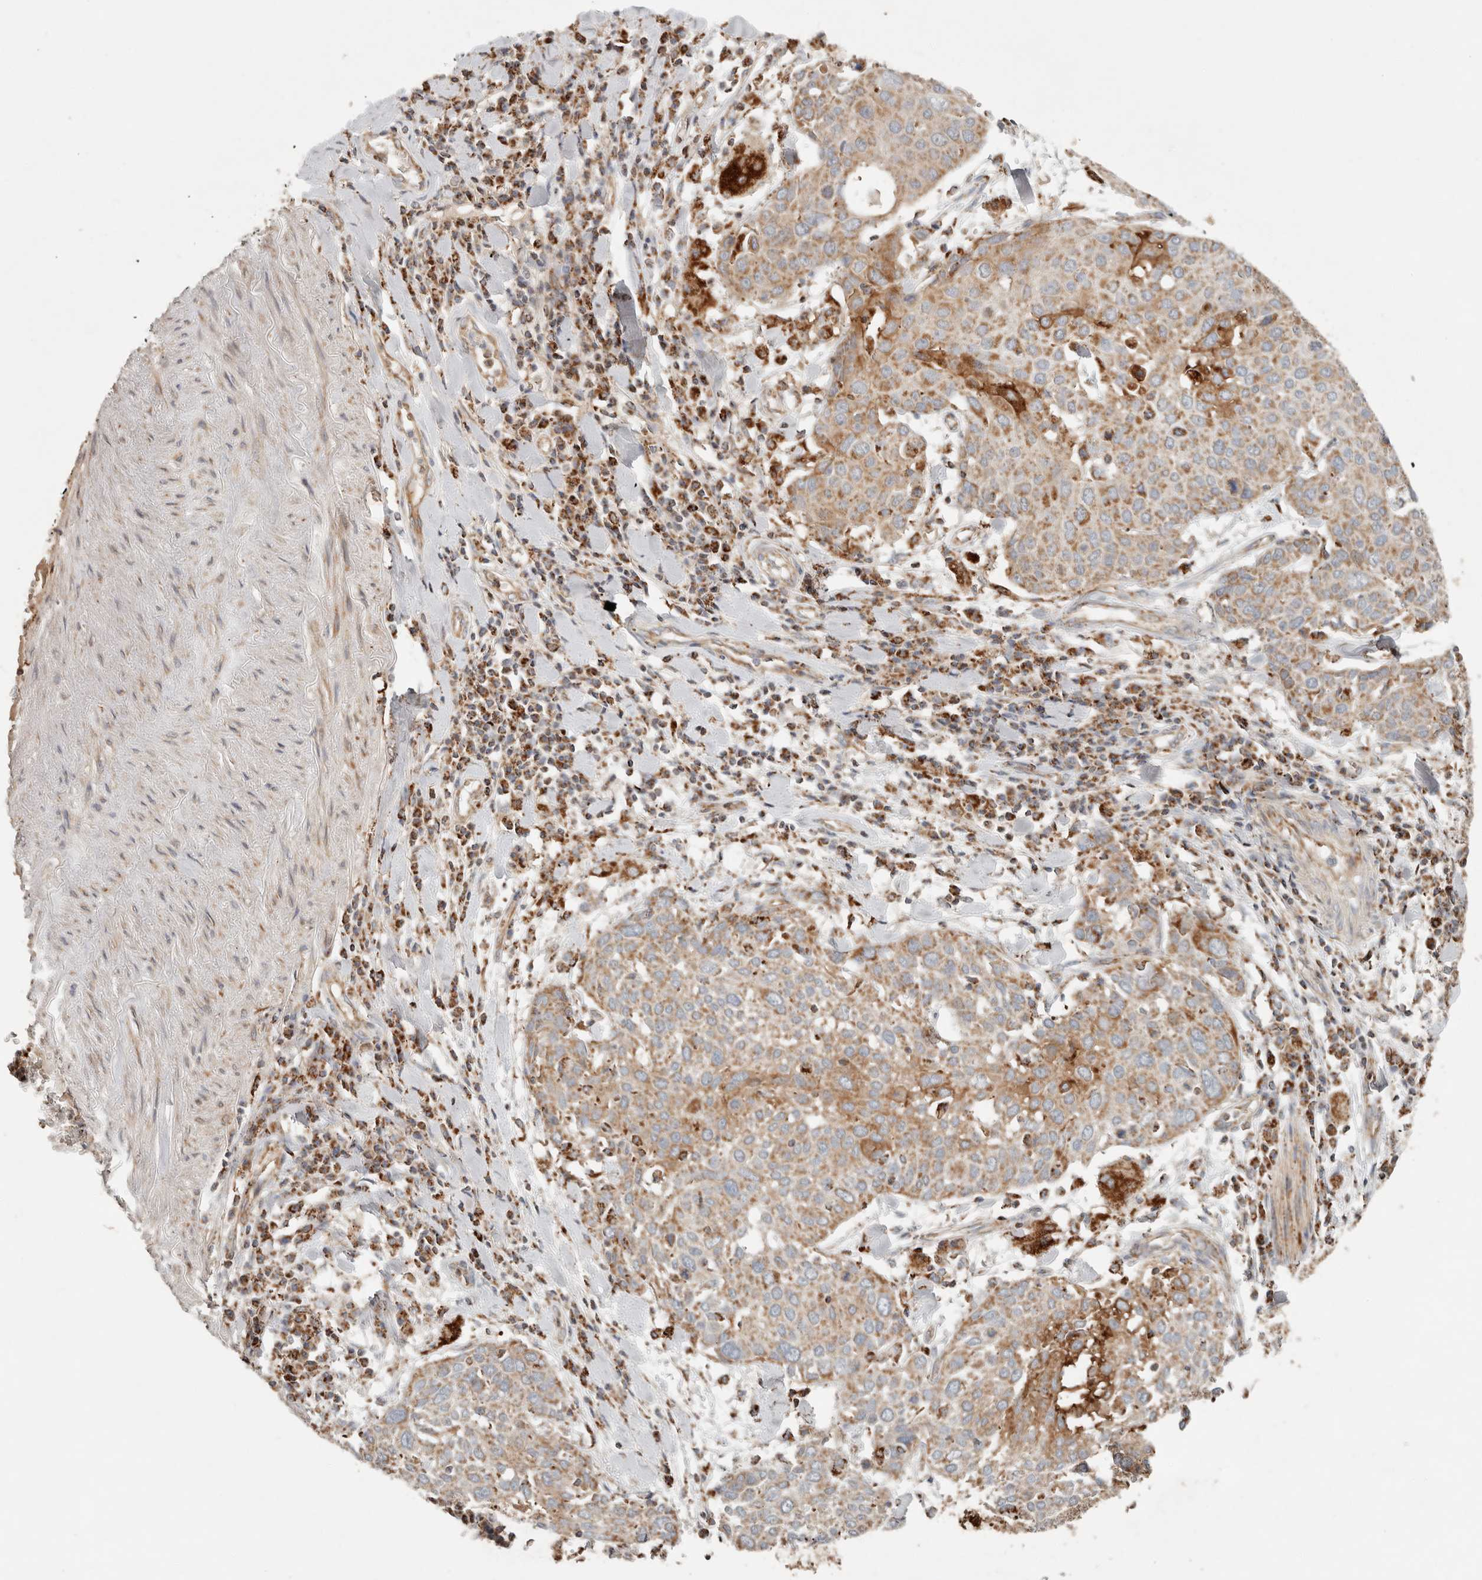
{"staining": {"intensity": "moderate", "quantity": ">75%", "location": "cytoplasmic/membranous"}, "tissue": "lung cancer", "cell_type": "Tumor cells", "image_type": "cancer", "snomed": [{"axis": "morphology", "description": "Squamous cell carcinoma, NOS"}, {"axis": "topography", "description": "Lung"}], "caption": "High-power microscopy captured an immunohistochemistry (IHC) micrograph of lung cancer (squamous cell carcinoma), revealing moderate cytoplasmic/membranous positivity in about >75% of tumor cells. The protein is stained brown, and the nuclei are stained in blue (DAB (3,3'-diaminobenzidine) IHC with brightfield microscopy, high magnification).", "gene": "ARHGEF10L", "patient": {"sex": "male", "age": 65}}